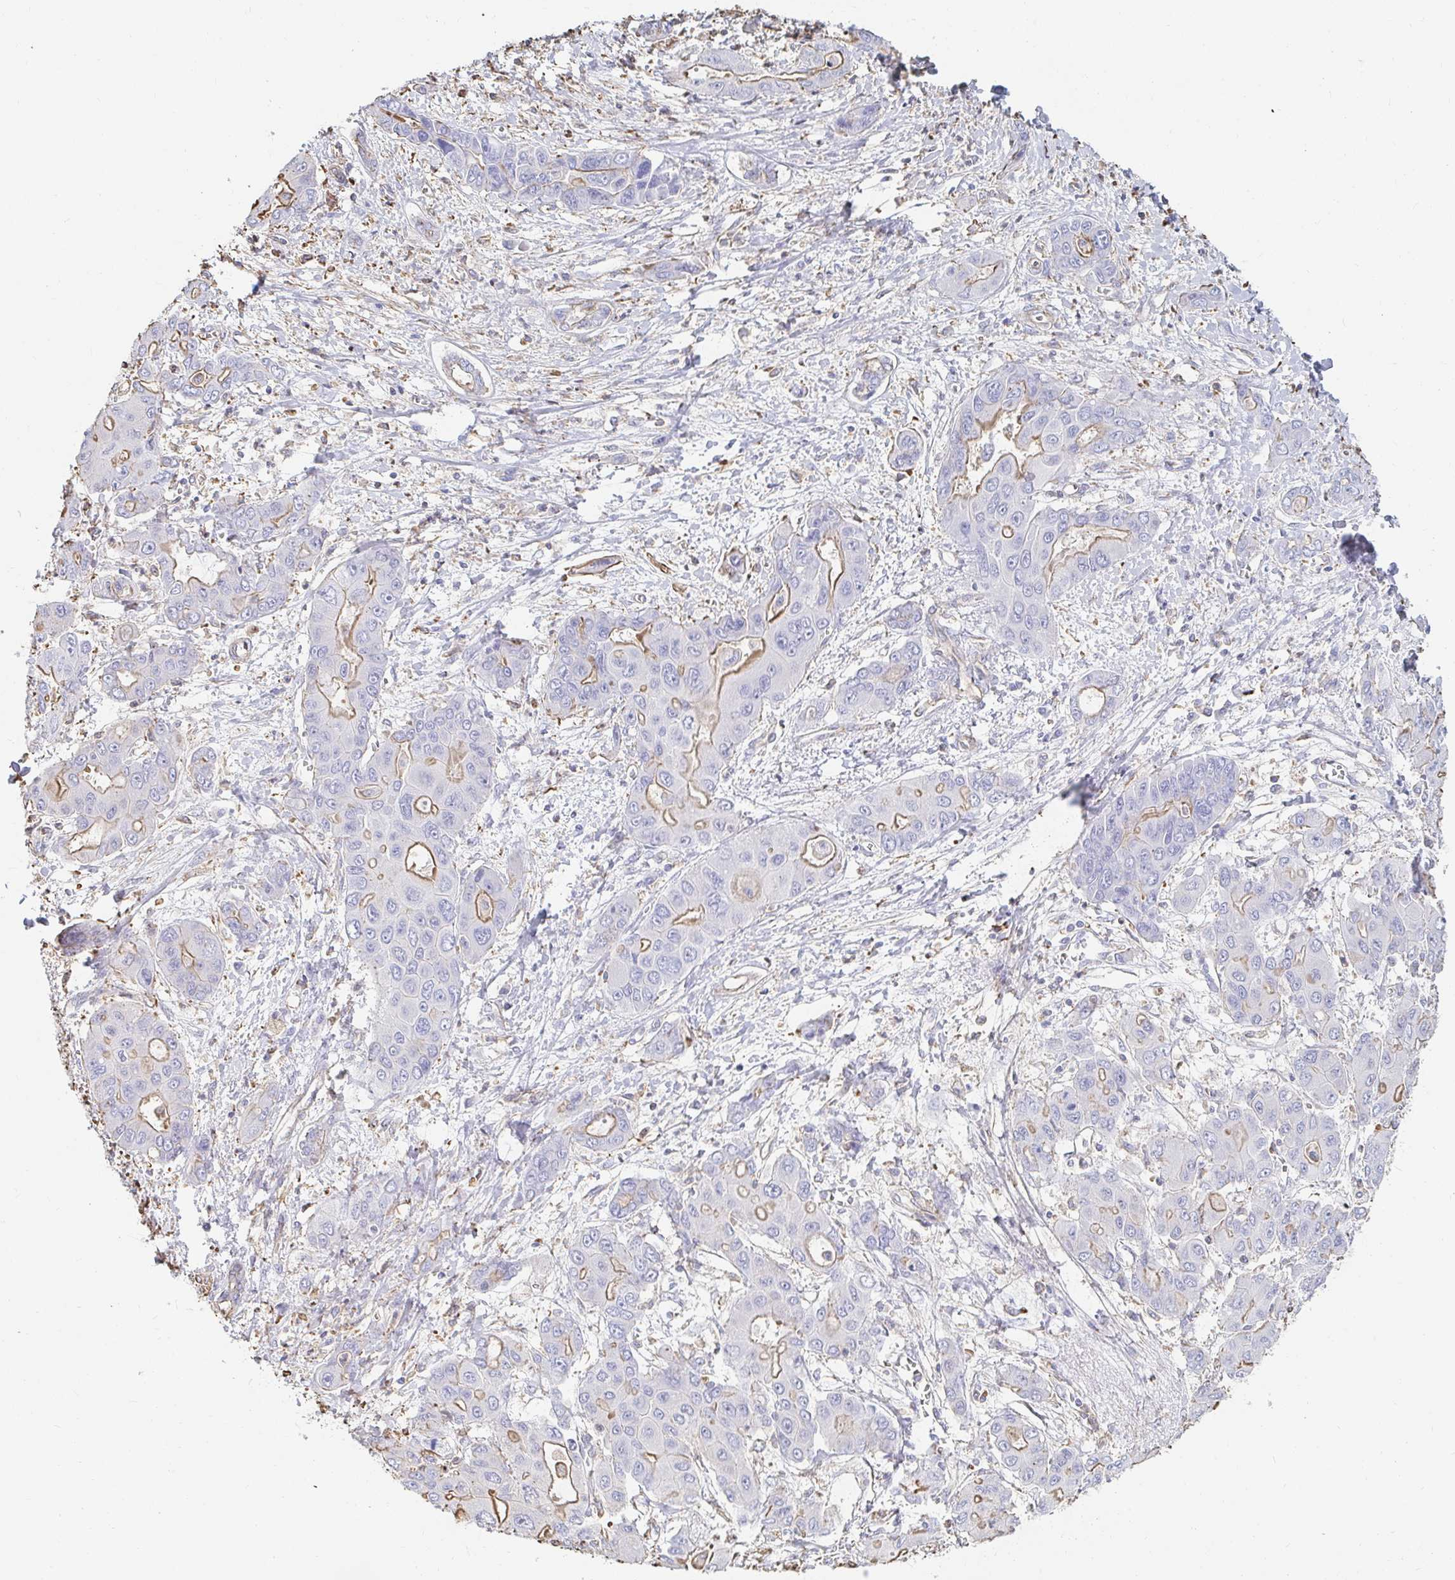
{"staining": {"intensity": "moderate", "quantity": "<25%", "location": "cytoplasmic/membranous"}, "tissue": "liver cancer", "cell_type": "Tumor cells", "image_type": "cancer", "snomed": [{"axis": "morphology", "description": "Cholangiocarcinoma"}, {"axis": "topography", "description": "Liver"}], "caption": "DAB (3,3'-diaminobenzidine) immunohistochemical staining of liver cancer (cholangiocarcinoma) displays moderate cytoplasmic/membranous protein expression in approximately <25% of tumor cells.", "gene": "PTPN14", "patient": {"sex": "male", "age": 67}}